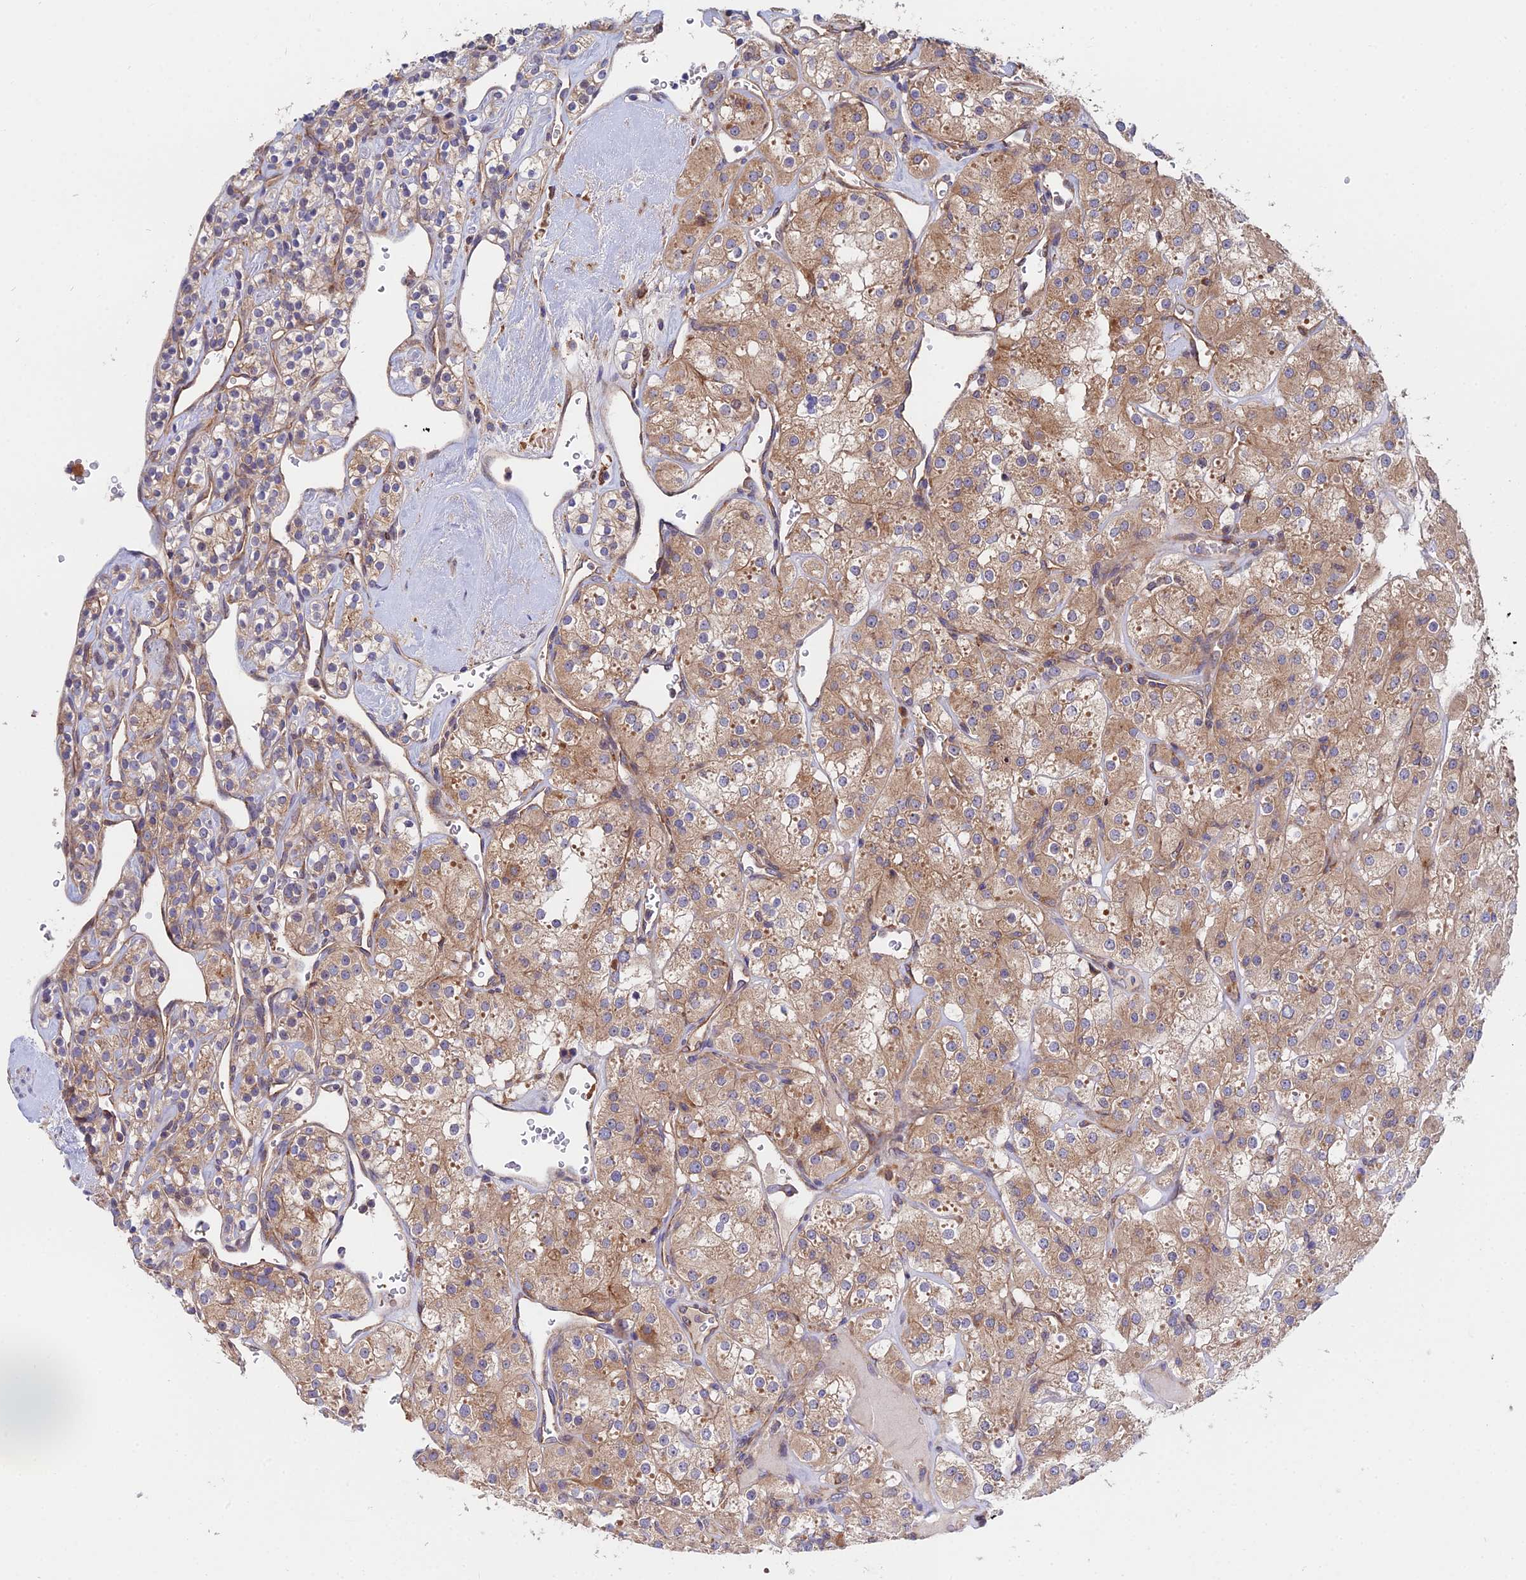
{"staining": {"intensity": "moderate", "quantity": ">75%", "location": "cytoplasmic/membranous"}, "tissue": "renal cancer", "cell_type": "Tumor cells", "image_type": "cancer", "snomed": [{"axis": "morphology", "description": "Adenocarcinoma, NOS"}, {"axis": "topography", "description": "Kidney"}], "caption": "Immunohistochemistry micrograph of neoplastic tissue: renal cancer (adenocarcinoma) stained using IHC shows medium levels of moderate protein expression localized specifically in the cytoplasmic/membranous of tumor cells, appearing as a cytoplasmic/membranous brown color.", "gene": "CDC37L1", "patient": {"sex": "male", "age": 77}}